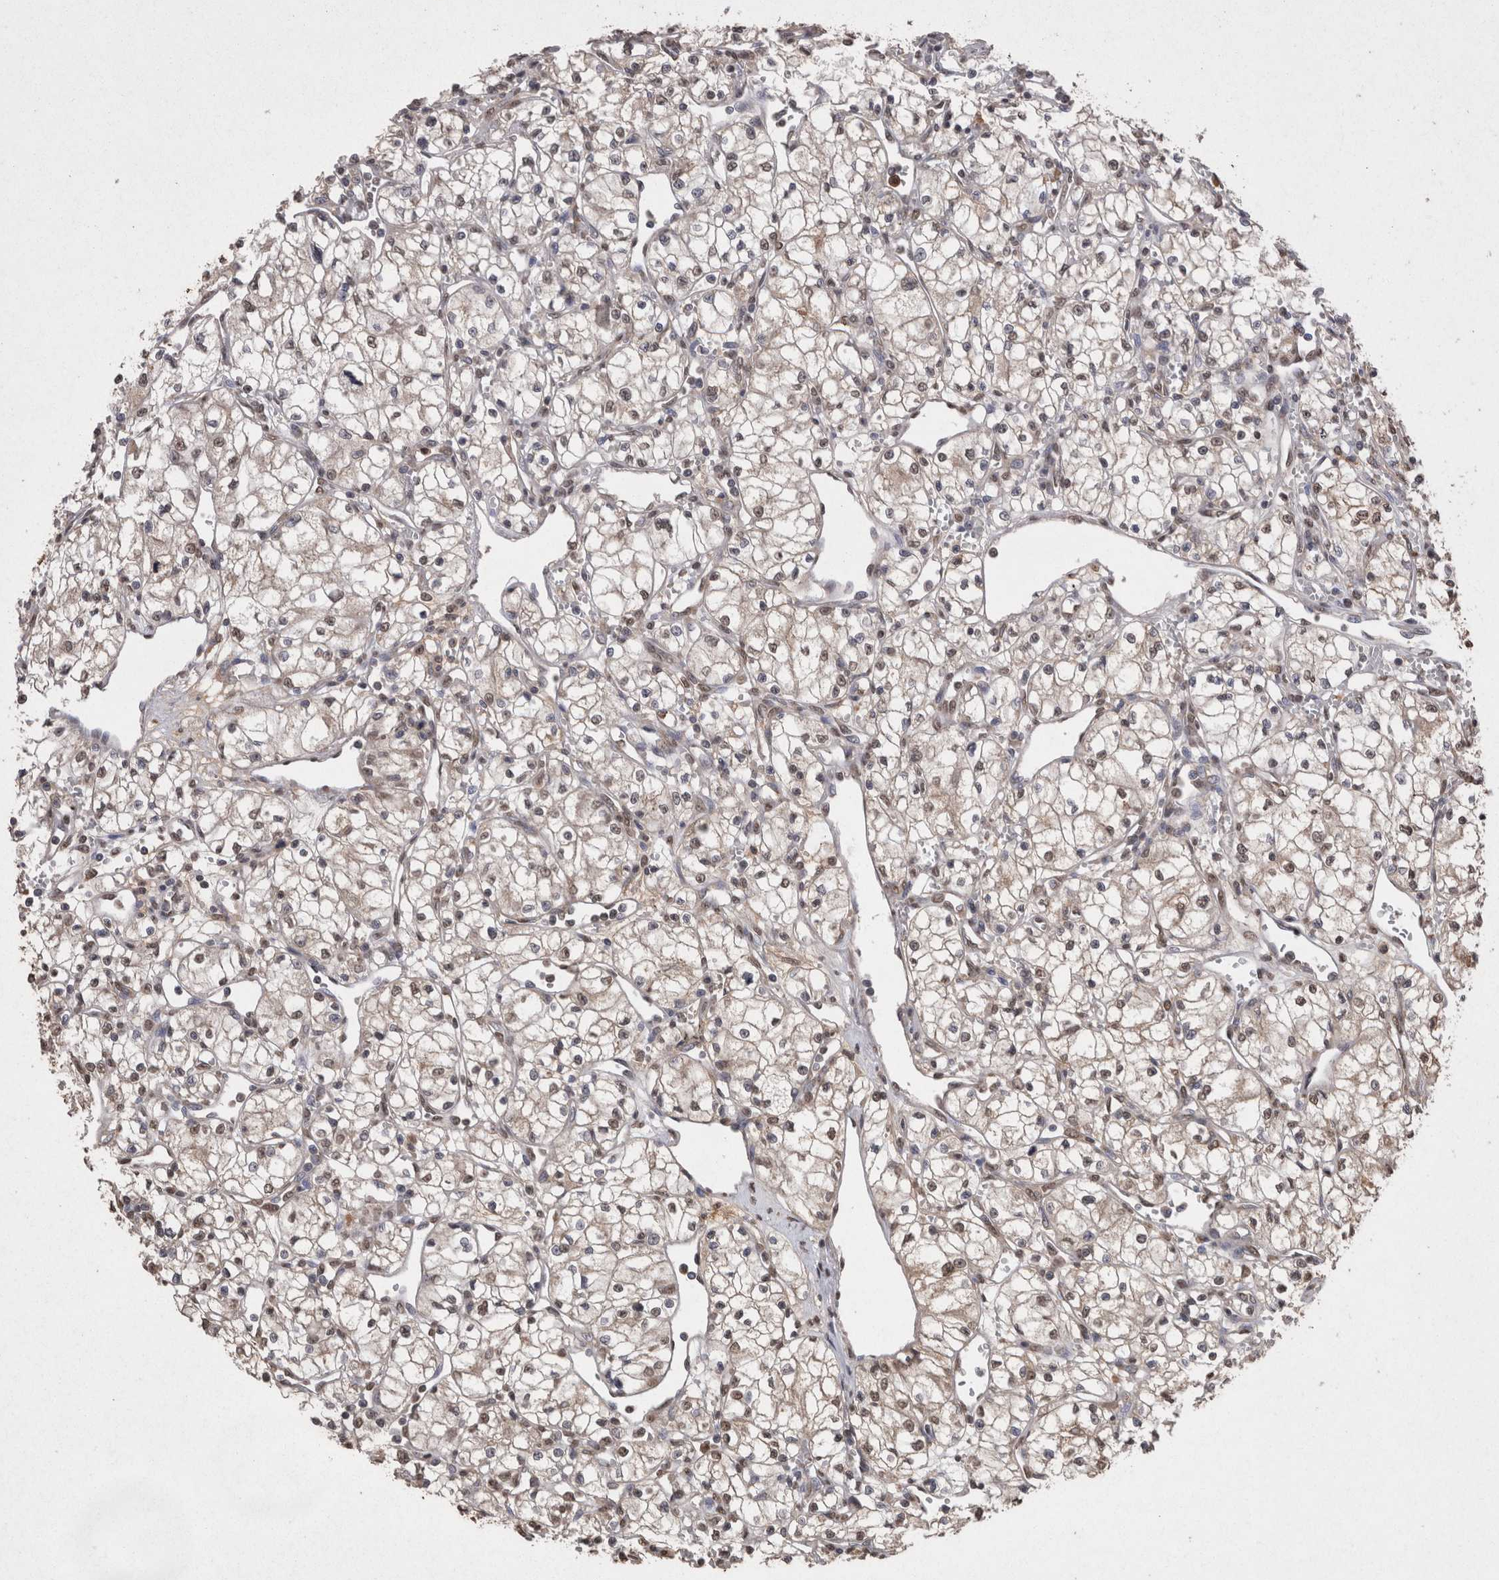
{"staining": {"intensity": "weak", "quantity": ">75%", "location": "nuclear"}, "tissue": "renal cancer", "cell_type": "Tumor cells", "image_type": "cancer", "snomed": [{"axis": "morphology", "description": "Normal tissue, NOS"}, {"axis": "morphology", "description": "Adenocarcinoma, NOS"}, {"axis": "topography", "description": "Kidney"}], "caption": "The image reveals immunohistochemical staining of renal cancer. There is weak nuclear positivity is seen in about >75% of tumor cells.", "gene": "GRK5", "patient": {"sex": "male", "age": 59}}